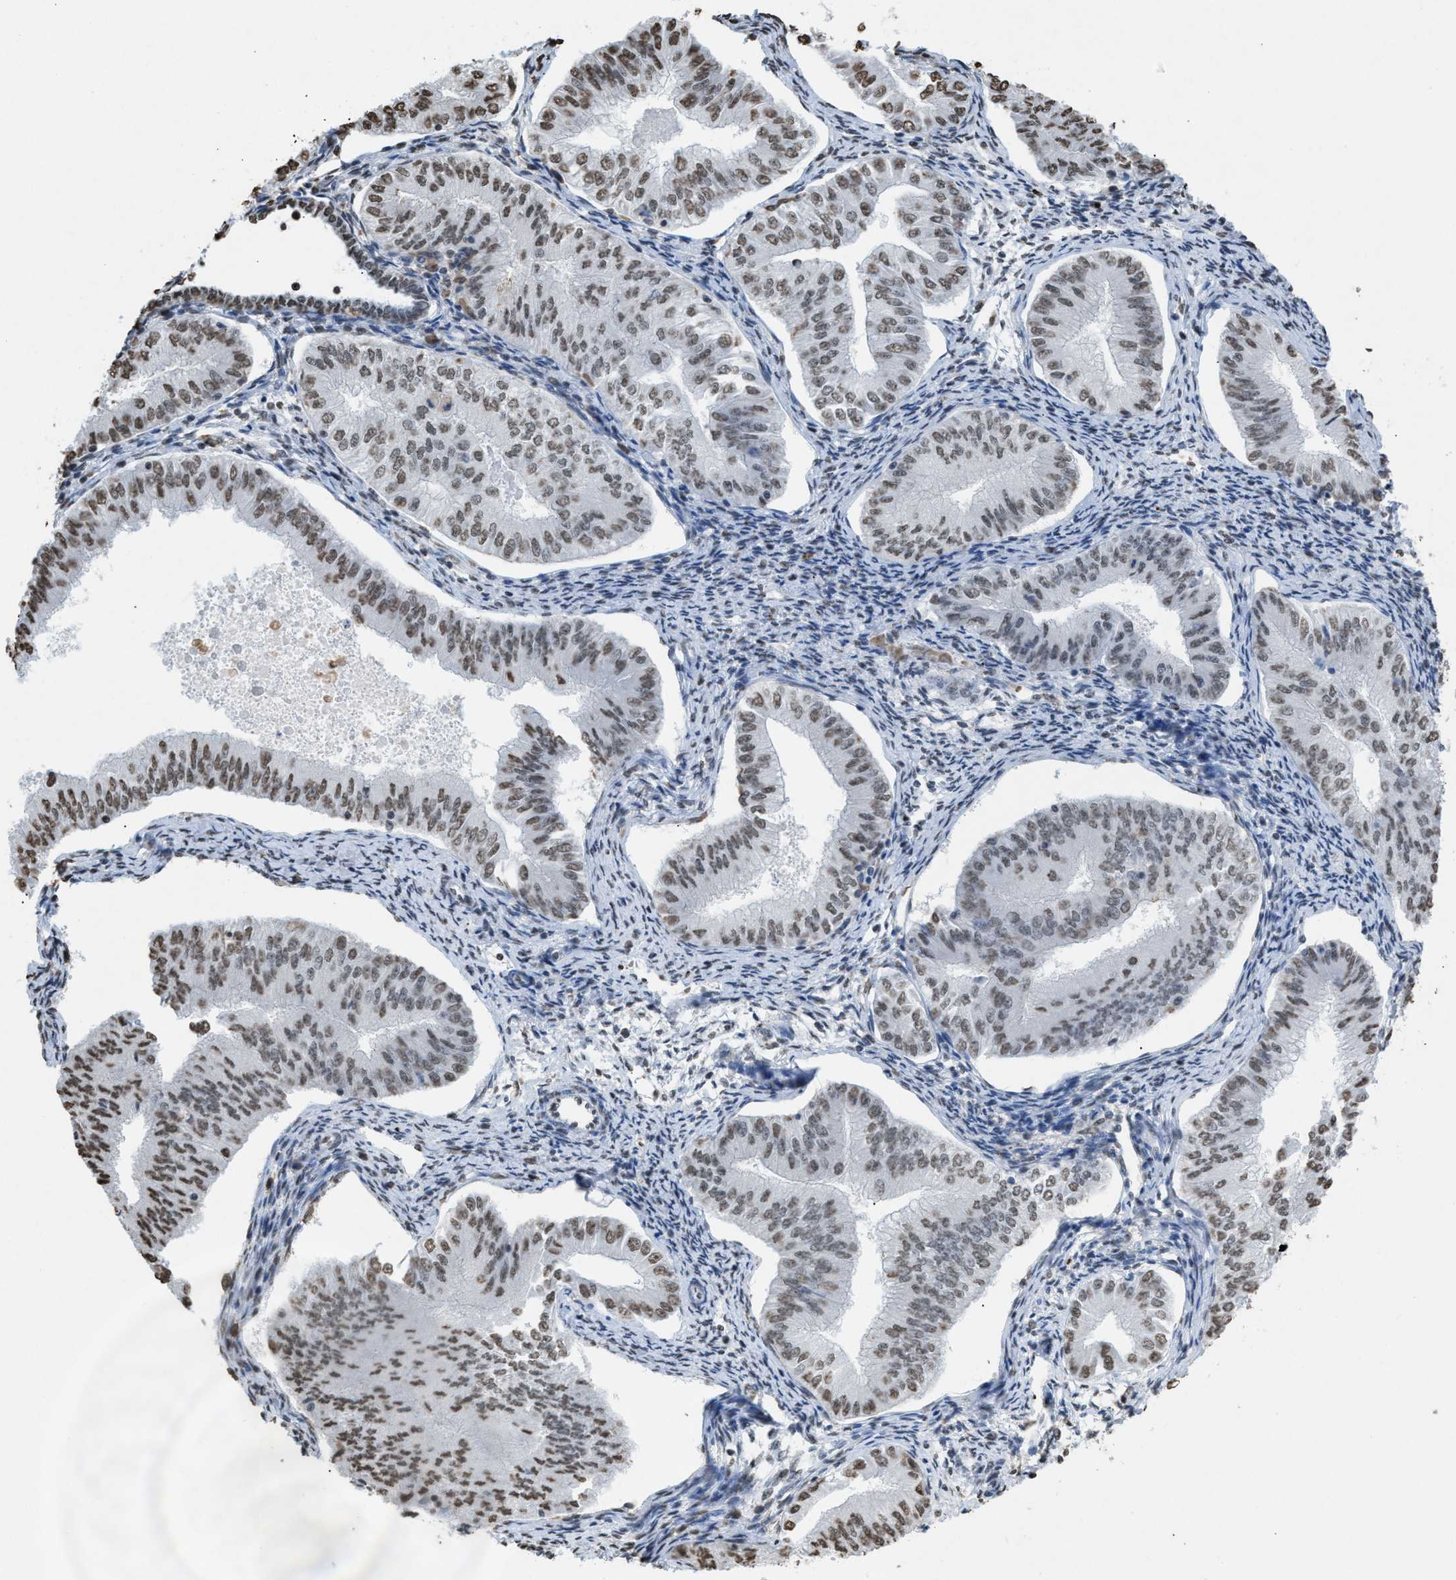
{"staining": {"intensity": "moderate", "quantity": ">75%", "location": "nuclear"}, "tissue": "endometrial cancer", "cell_type": "Tumor cells", "image_type": "cancer", "snomed": [{"axis": "morphology", "description": "Normal tissue, NOS"}, {"axis": "morphology", "description": "Adenocarcinoma, NOS"}, {"axis": "topography", "description": "Endometrium"}], "caption": "High-power microscopy captured an IHC micrograph of endometrial cancer (adenocarcinoma), revealing moderate nuclear positivity in approximately >75% of tumor cells. (IHC, brightfield microscopy, high magnification).", "gene": "NUP88", "patient": {"sex": "female", "age": 53}}